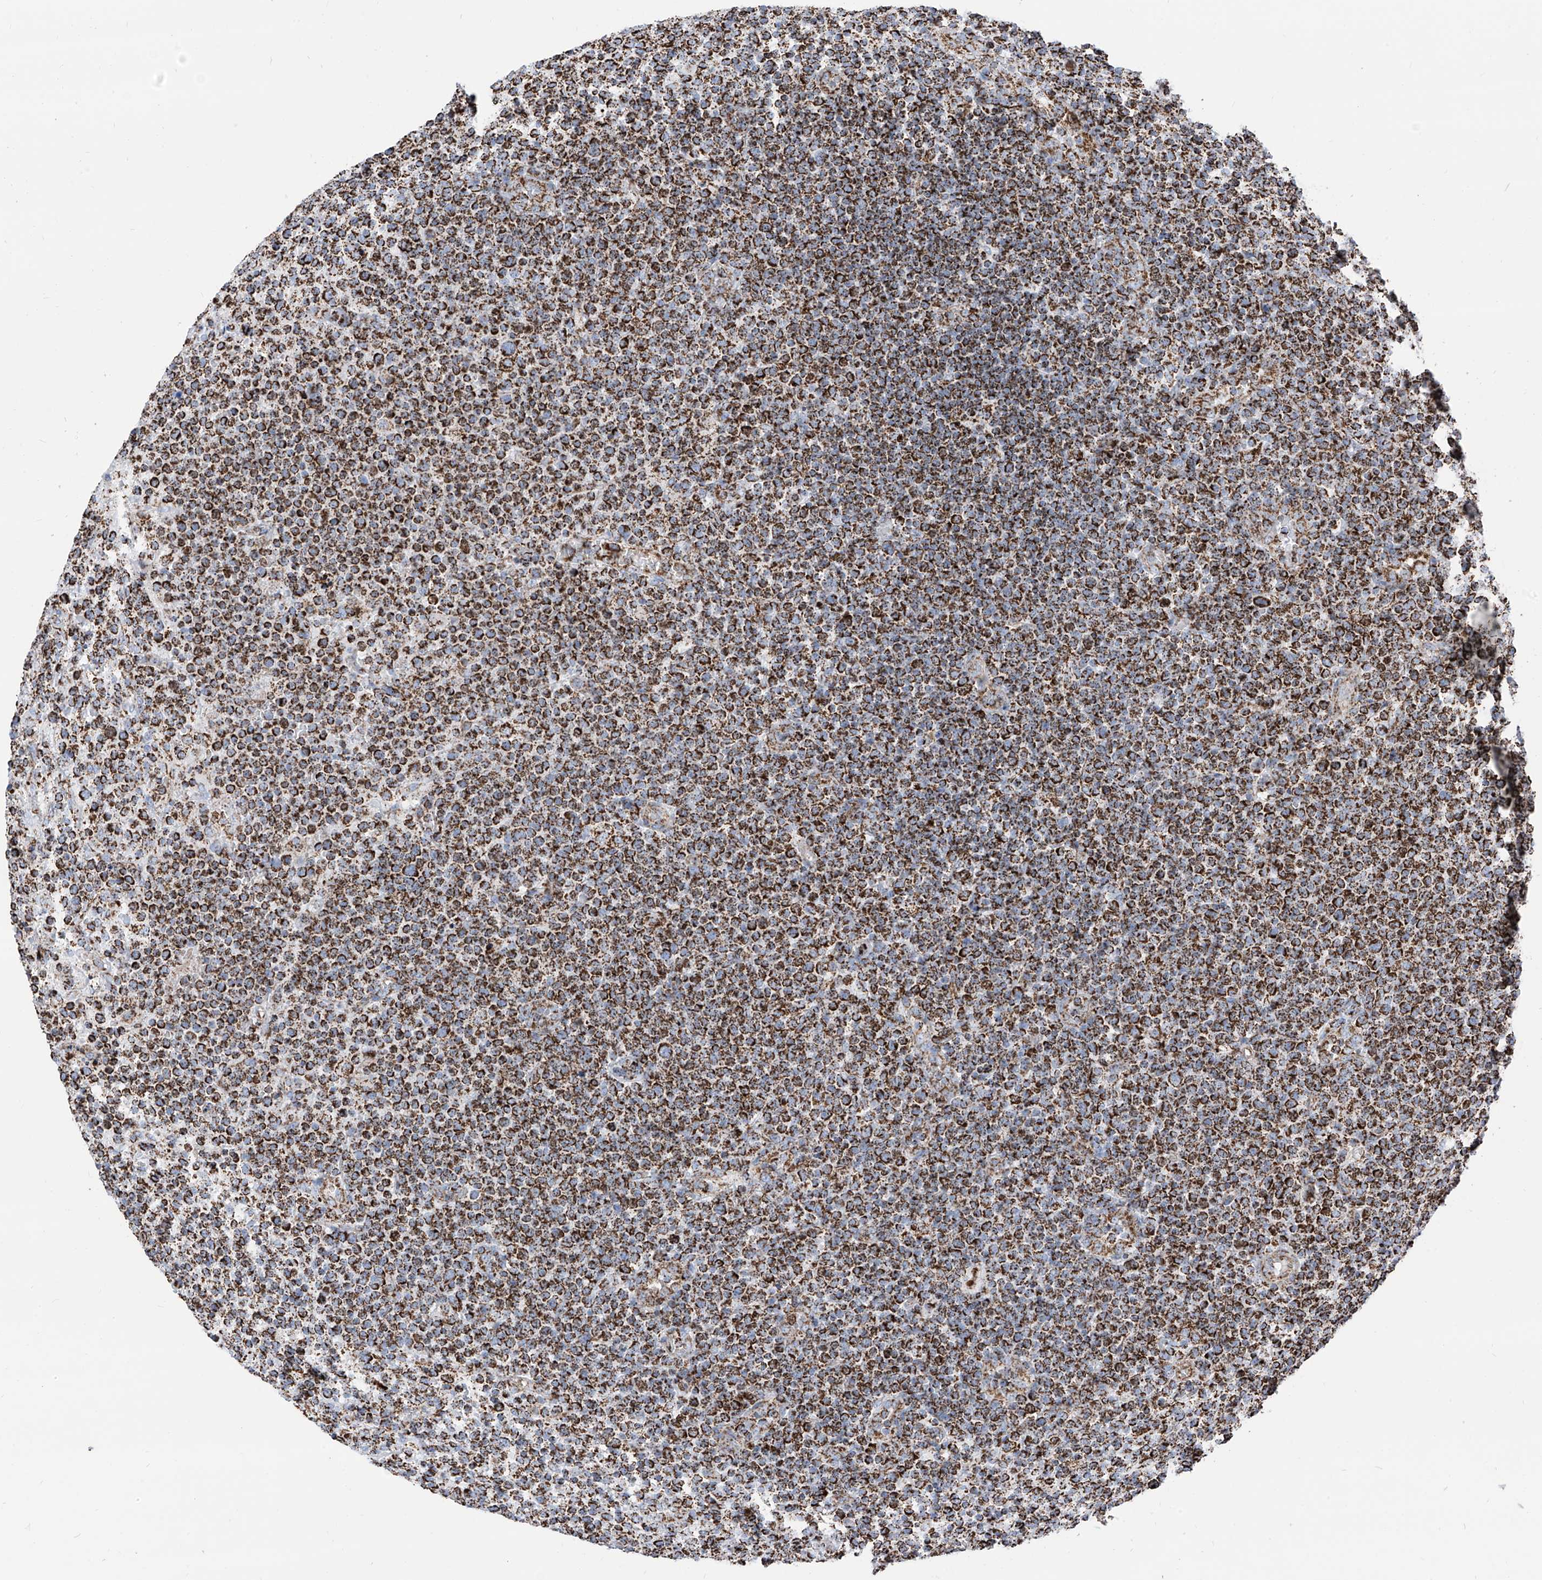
{"staining": {"intensity": "strong", "quantity": ">75%", "location": "cytoplasmic/membranous"}, "tissue": "lymphoma", "cell_type": "Tumor cells", "image_type": "cancer", "snomed": [{"axis": "morphology", "description": "Malignant lymphoma, non-Hodgkin's type, High grade"}, {"axis": "topography", "description": "Lymph node"}], "caption": "The micrograph displays immunohistochemical staining of lymphoma. There is strong cytoplasmic/membranous positivity is present in about >75% of tumor cells.", "gene": "COX5B", "patient": {"sex": "male", "age": 61}}